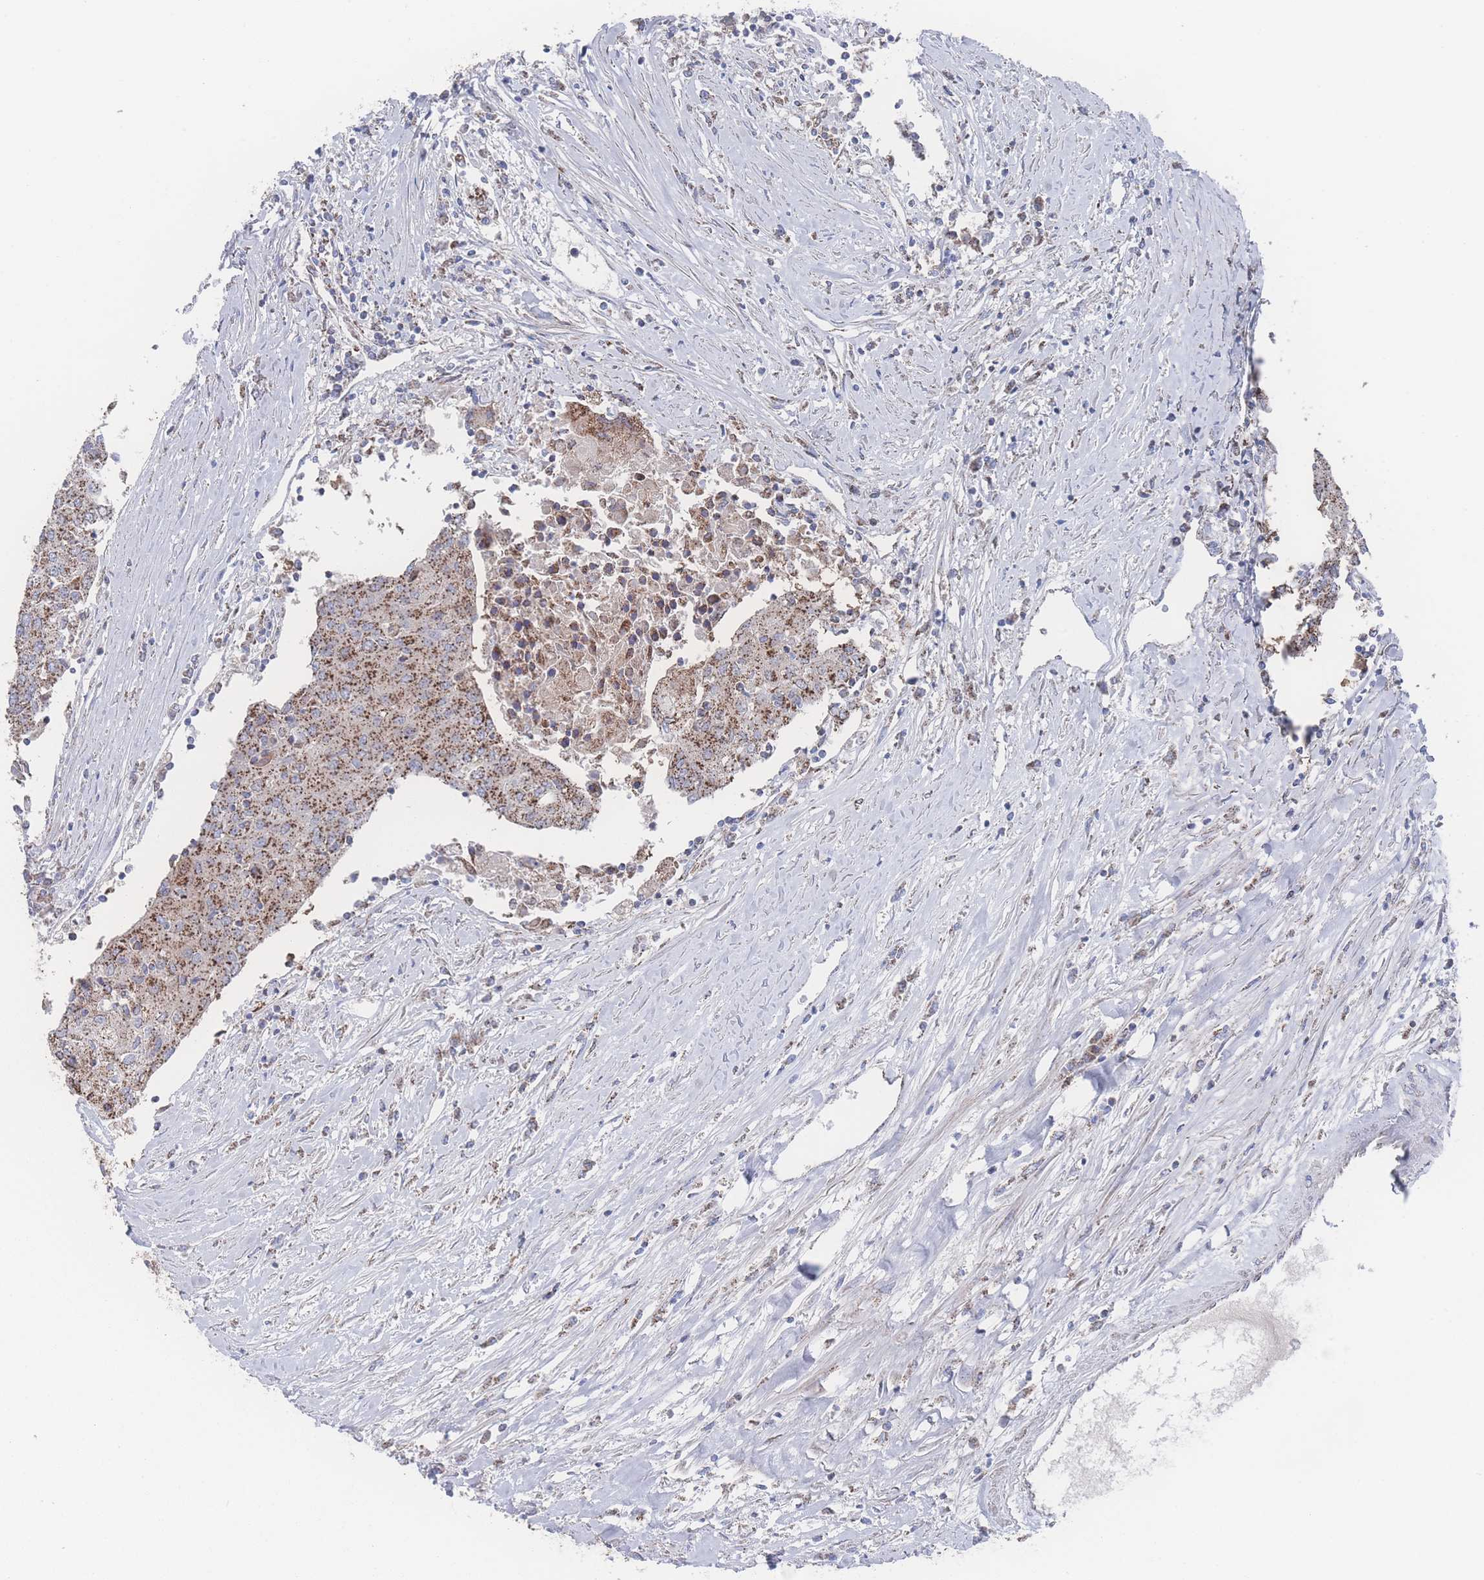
{"staining": {"intensity": "moderate", "quantity": ">75%", "location": "cytoplasmic/membranous"}, "tissue": "urothelial cancer", "cell_type": "Tumor cells", "image_type": "cancer", "snomed": [{"axis": "morphology", "description": "Urothelial carcinoma, High grade"}, {"axis": "topography", "description": "Urinary bladder"}], "caption": "The micrograph exhibits staining of urothelial cancer, revealing moderate cytoplasmic/membranous protein positivity (brown color) within tumor cells.", "gene": "PEX14", "patient": {"sex": "female", "age": 85}}